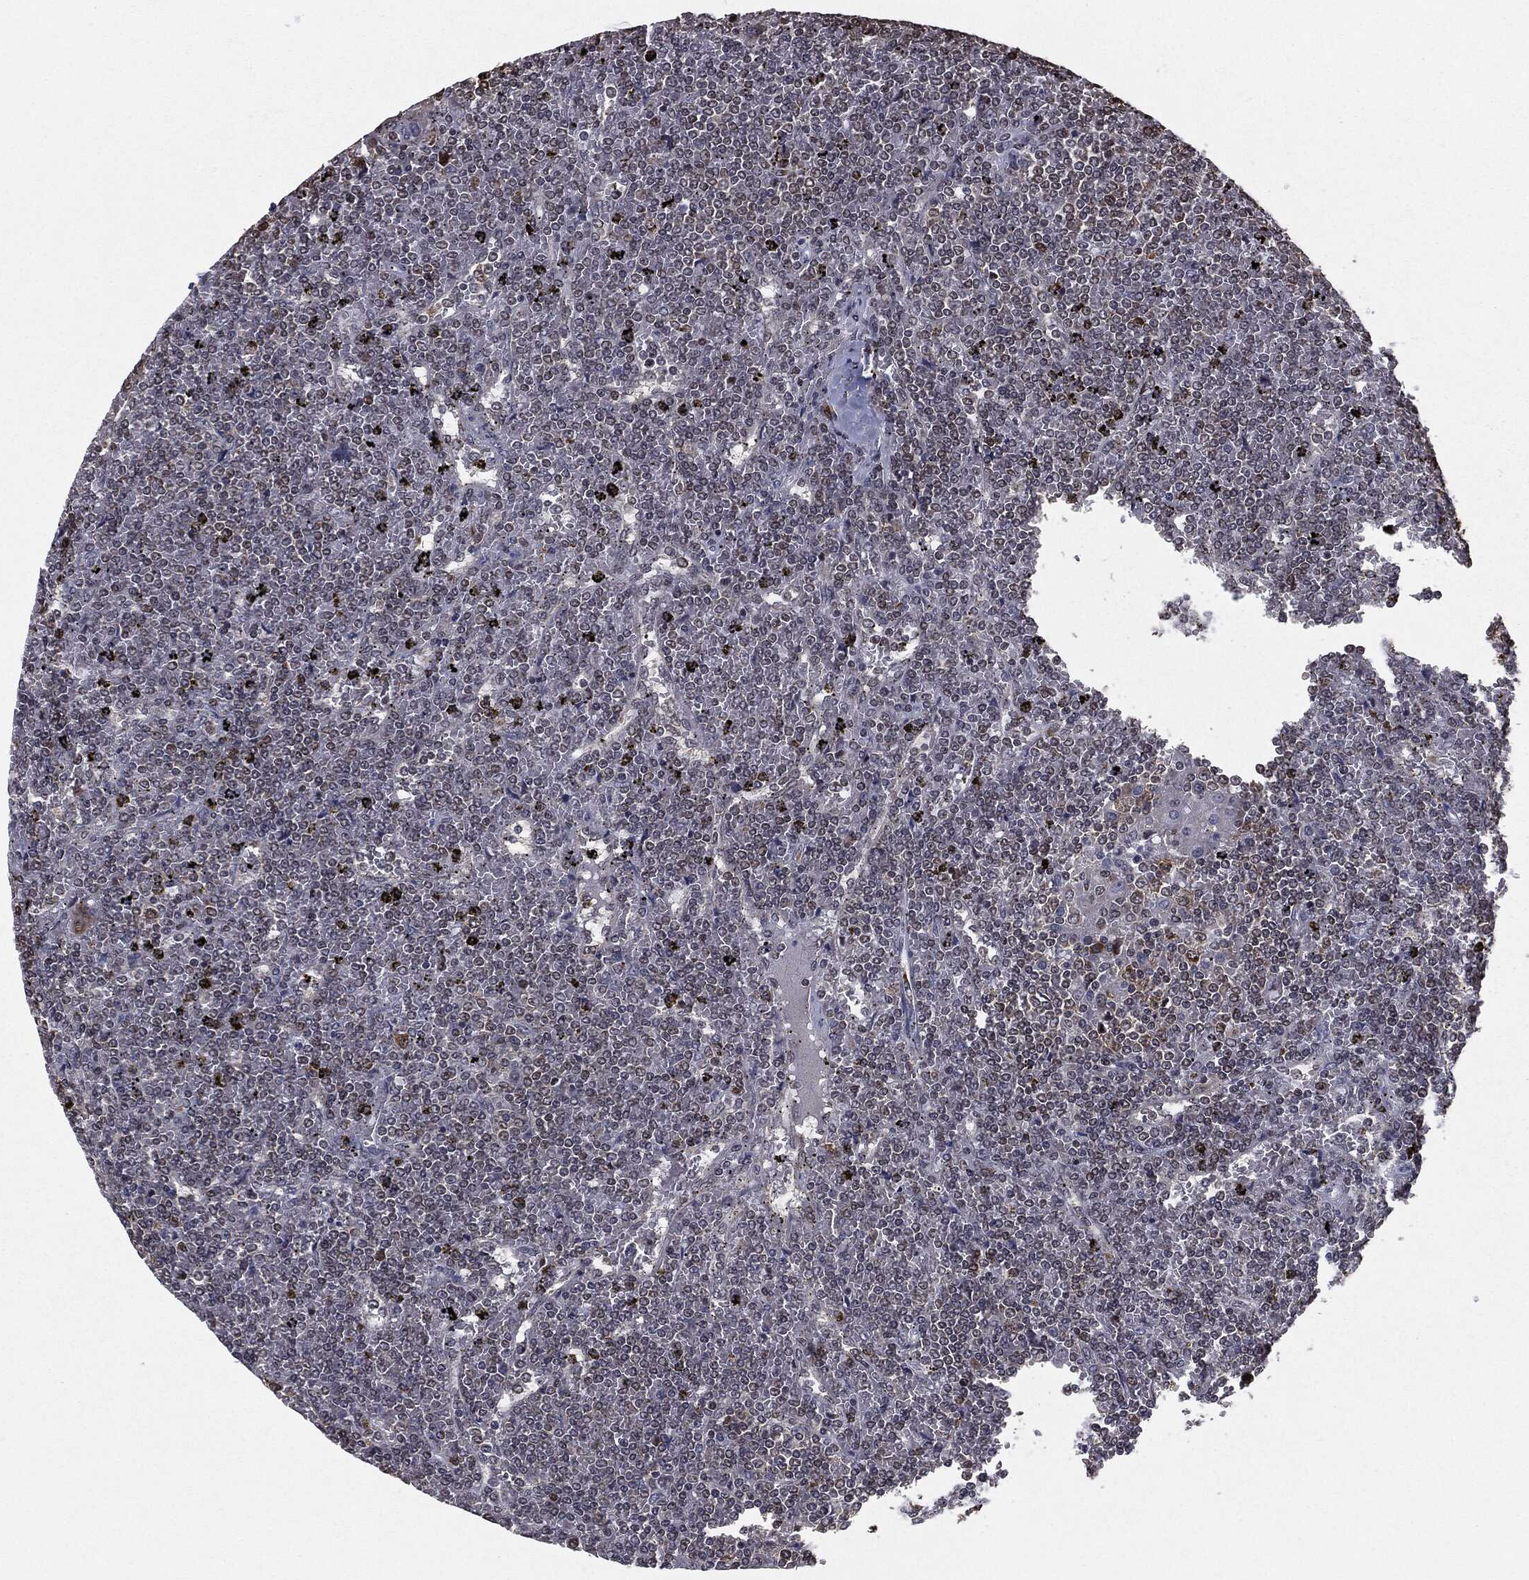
{"staining": {"intensity": "negative", "quantity": "none", "location": "none"}, "tissue": "lymphoma", "cell_type": "Tumor cells", "image_type": "cancer", "snomed": [{"axis": "morphology", "description": "Malignant lymphoma, non-Hodgkin's type, Low grade"}, {"axis": "topography", "description": "Spleen"}], "caption": "Immunohistochemical staining of low-grade malignant lymphoma, non-Hodgkin's type exhibits no significant expression in tumor cells.", "gene": "CHCHD2", "patient": {"sex": "female", "age": 19}}